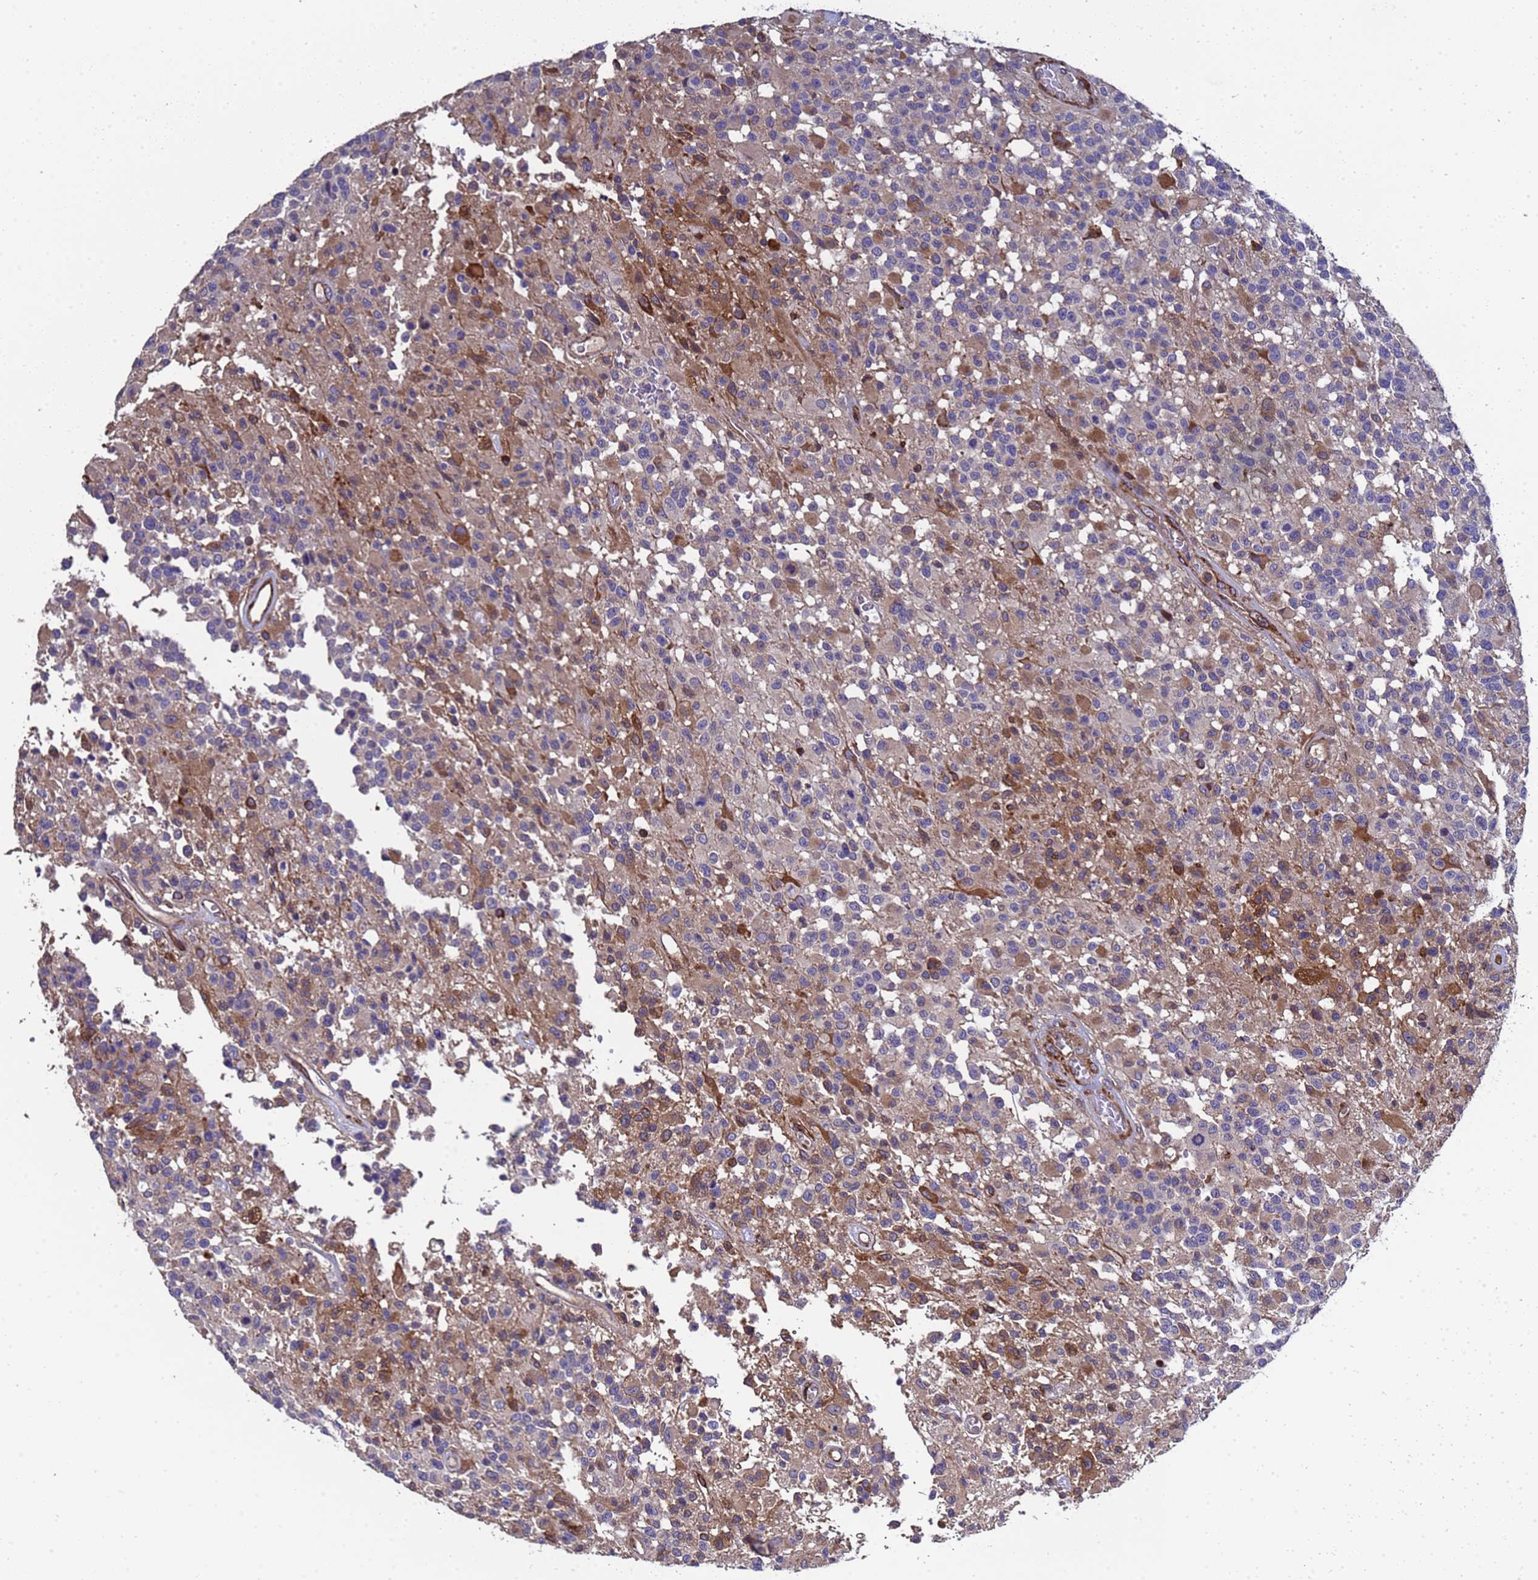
{"staining": {"intensity": "moderate", "quantity": "25%-75%", "location": "cytoplasmic/membranous"}, "tissue": "glioma", "cell_type": "Tumor cells", "image_type": "cancer", "snomed": [{"axis": "morphology", "description": "Glioma, malignant, High grade"}, {"axis": "morphology", "description": "Glioblastoma, NOS"}, {"axis": "topography", "description": "Brain"}], "caption": "Tumor cells exhibit moderate cytoplasmic/membranous positivity in approximately 25%-75% of cells in glioblastoma. The staining was performed using DAB (3,3'-diaminobenzidine) to visualize the protein expression in brown, while the nuclei were stained in blue with hematoxylin (Magnification: 20x).", "gene": "MOCS1", "patient": {"sex": "male", "age": 60}}